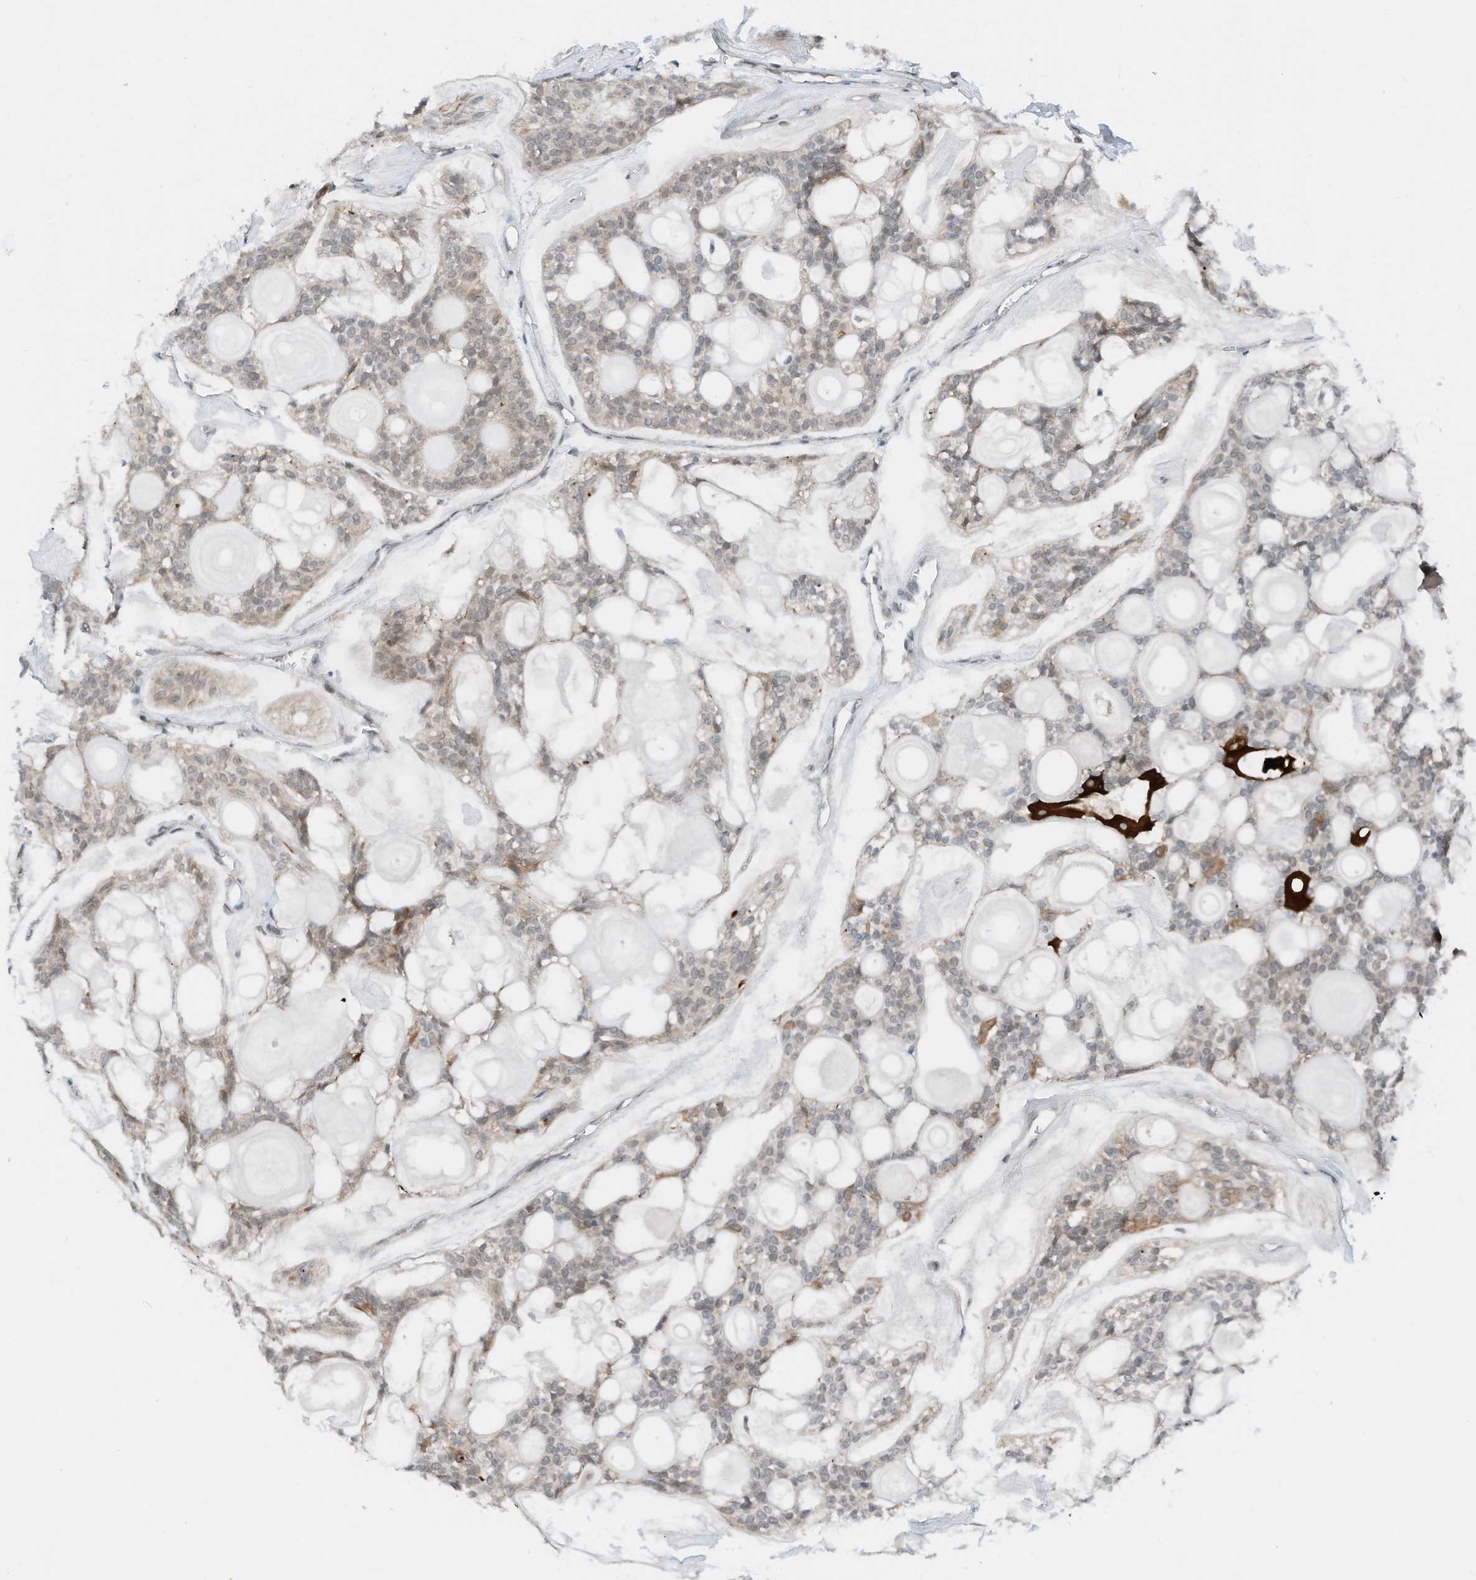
{"staining": {"intensity": "moderate", "quantity": "<25%", "location": "cytoplasmic/membranous"}, "tissue": "head and neck cancer", "cell_type": "Tumor cells", "image_type": "cancer", "snomed": [{"axis": "morphology", "description": "Adenocarcinoma, NOS"}, {"axis": "topography", "description": "Head-Neck"}], "caption": "A micrograph showing moderate cytoplasmic/membranous expression in about <25% of tumor cells in head and neck cancer, as visualized by brown immunohistochemical staining.", "gene": "RMND1", "patient": {"sex": "male", "age": 66}}